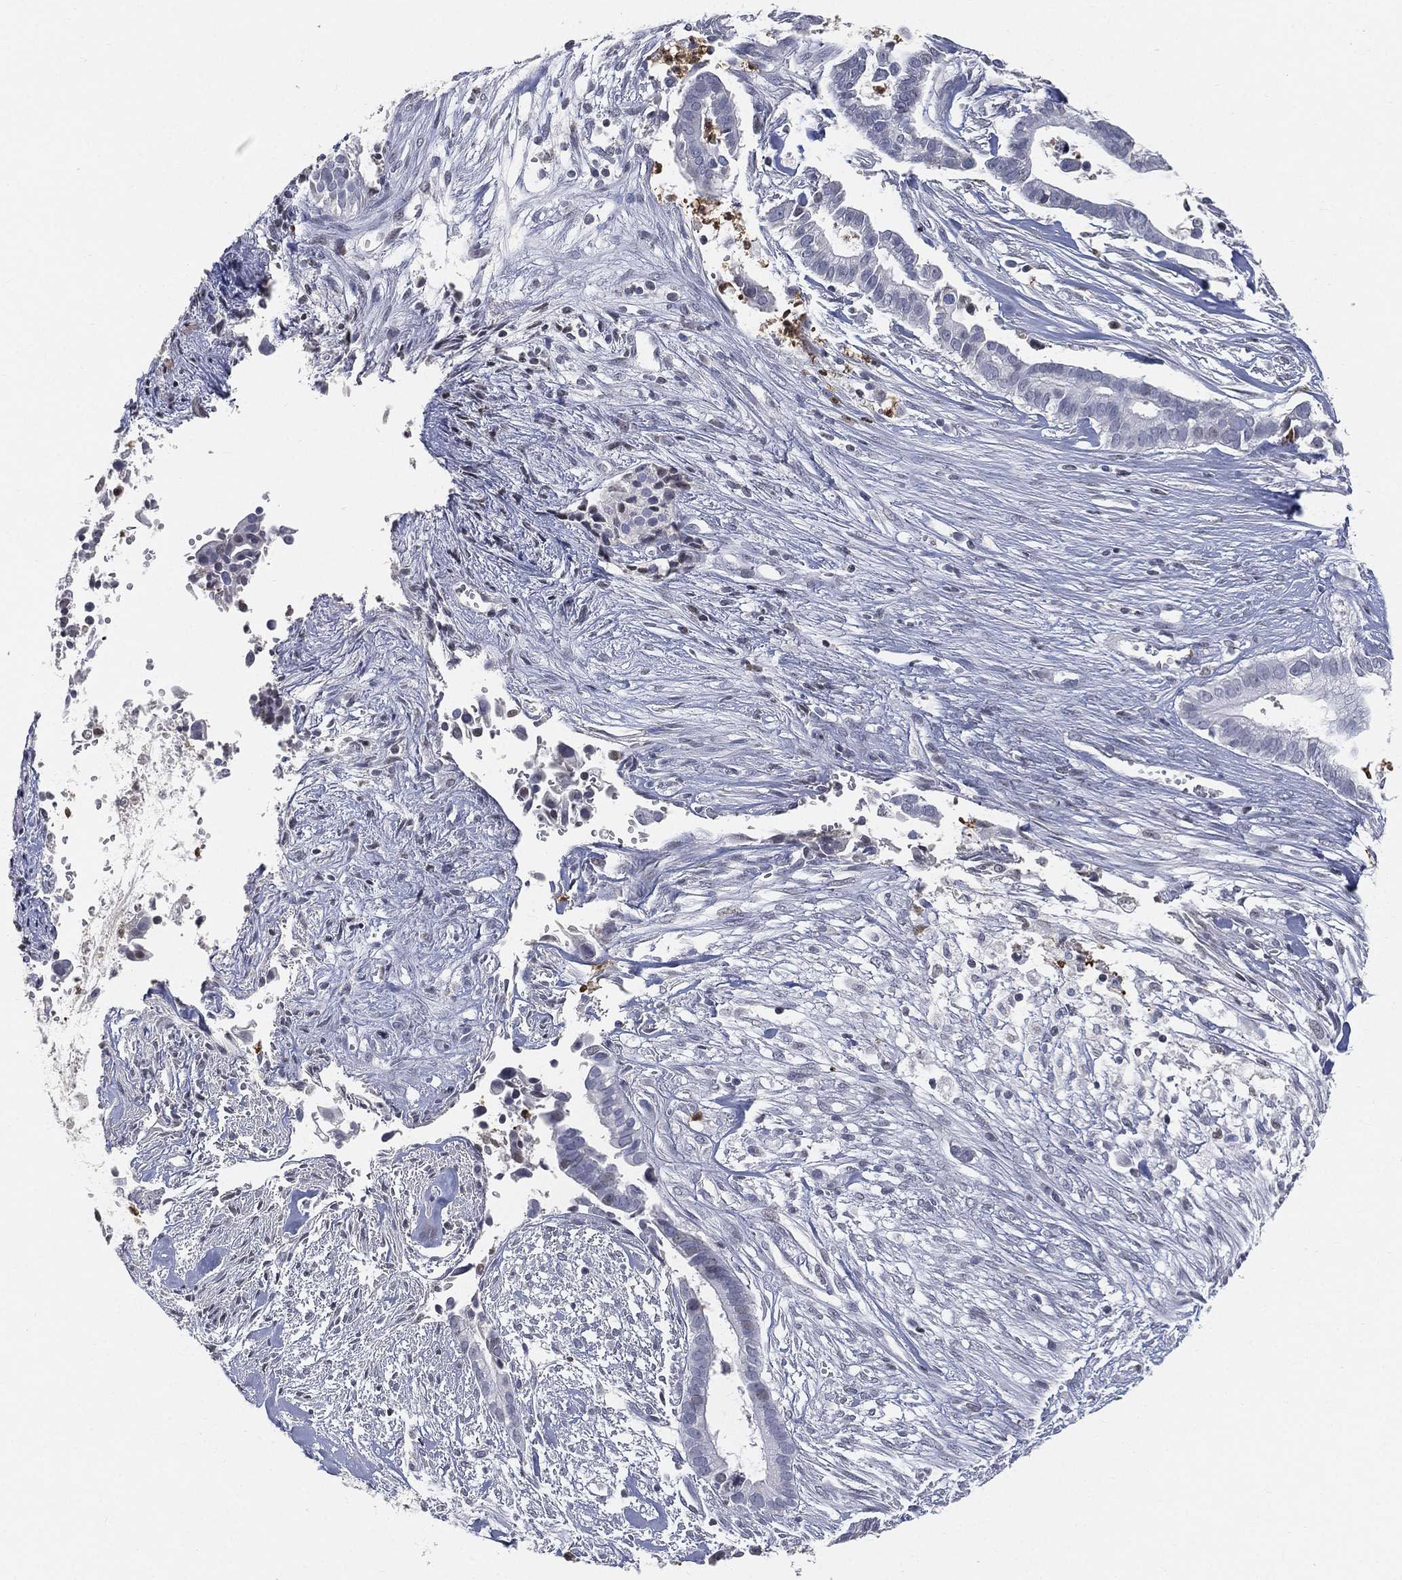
{"staining": {"intensity": "negative", "quantity": "none", "location": "none"}, "tissue": "pancreatic cancer", "cell_type": "Tumor cells", "image_type": "cancer", "snomed": [{"axis": "morphology", "description": "Adenocarcinoma, NOS"}, {"axis": "topography", "description": "Pancreas"}], "caption": "A high-resolution micrograph shows immunohistochemistry staining of pancreatic cancer, which exhibits no significant expression in tumor cells.", "gene": "ARG1", "patient": {"sex": "male", "age": 61}}